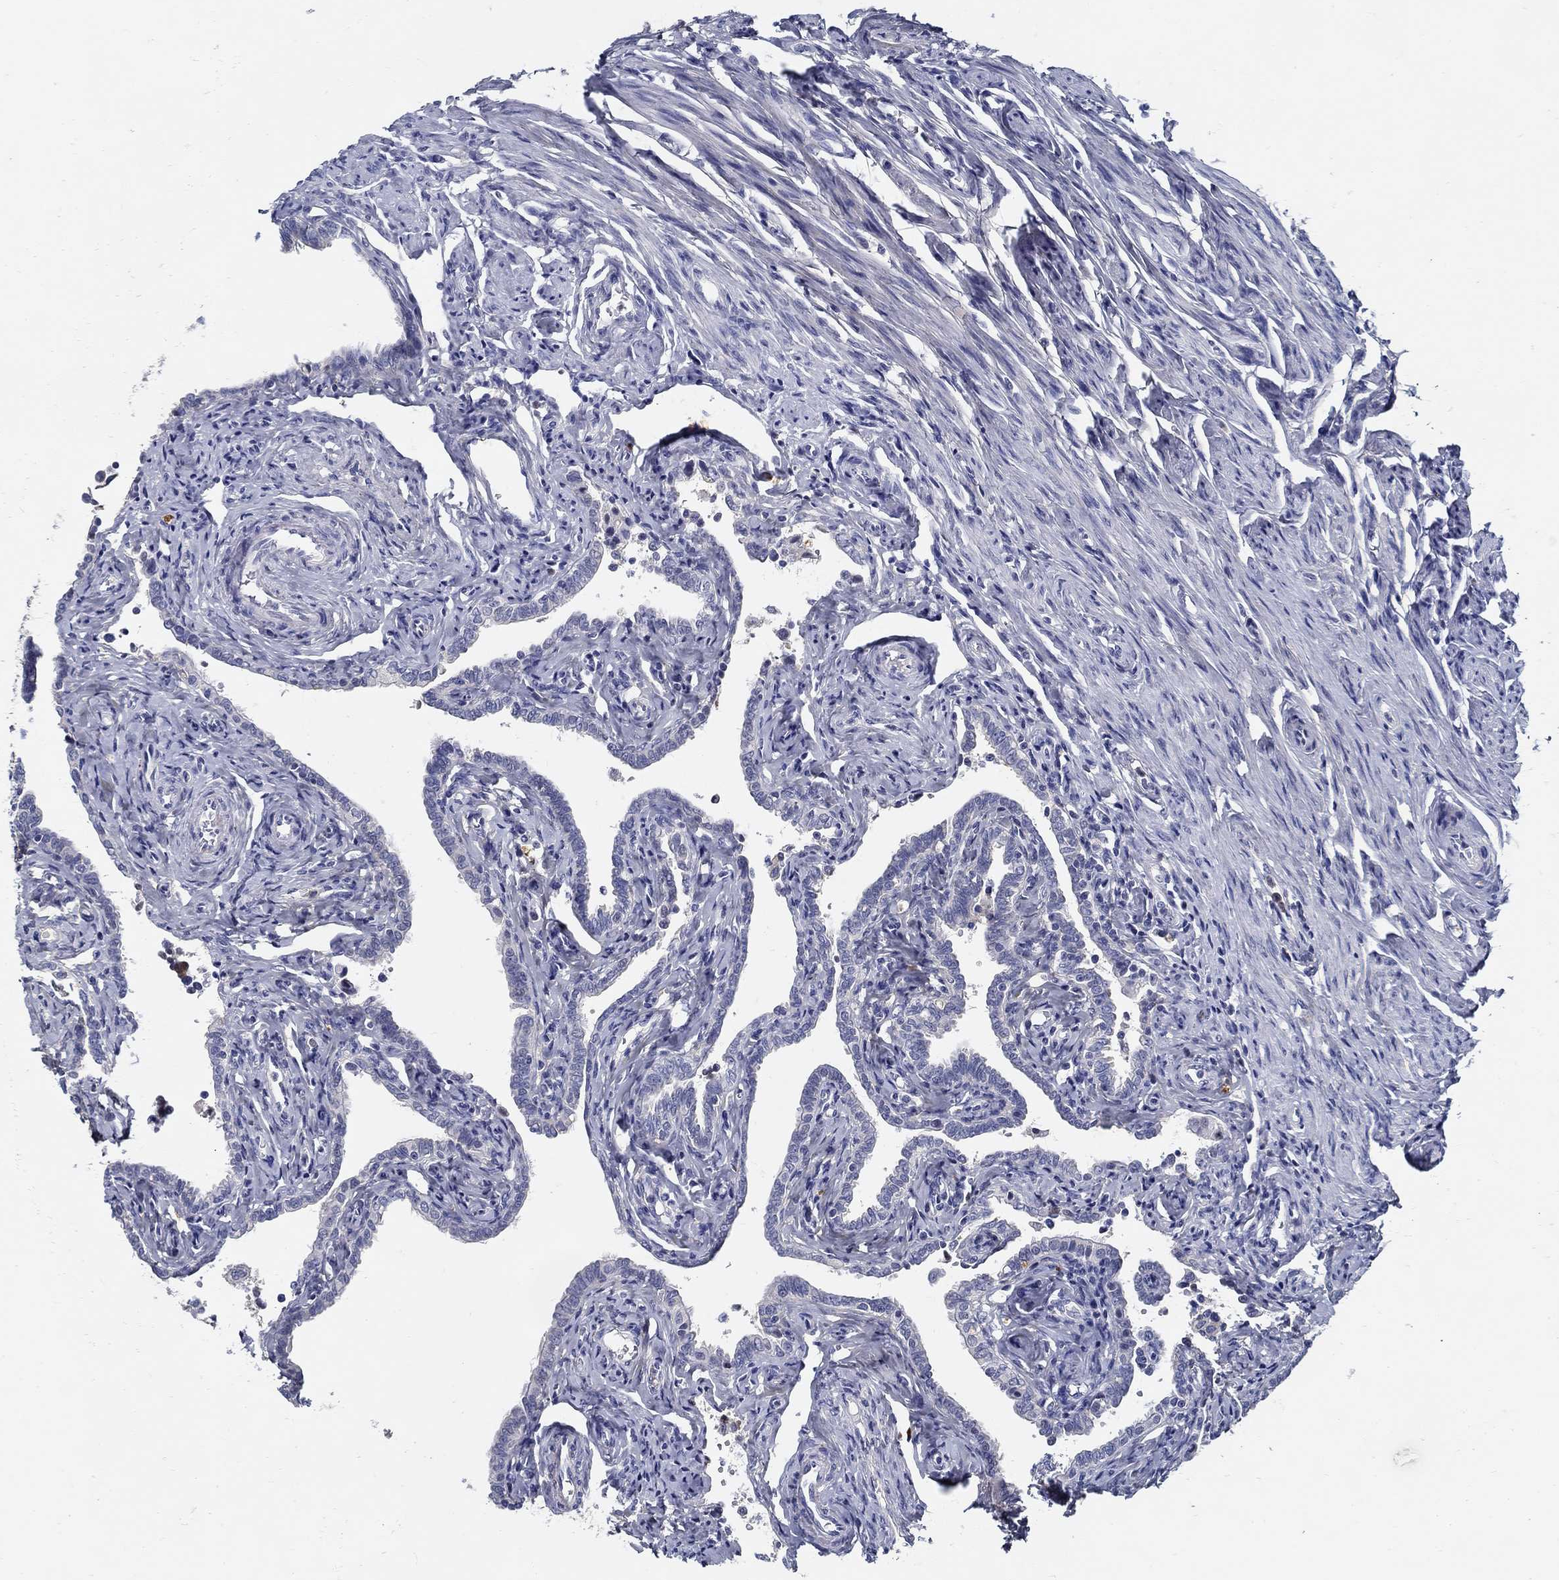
{"staining": {"intensity": "negative", "quantity": "none", "location": "none"}, "tissue": "fallopian tube", "cell_type": "Glandular cells", "image_type": "normal", "snomed": [{"axis": "morphology", "description": "Normal tissue, NOS"}, {"axis": "topography", "description": "Fallopian tube"}, {"axis": "topography", "description": "Ovary"}], "caption": "Histopathology image shows no protein staining in glandular cells of benign fallopian tube. (DAB (3,3'-diaminobenzidine) immunohistochemistry with hematoxylin counter stain).", "gene": "TGFBI", "patient": {"sex": "female", "age": 54}}